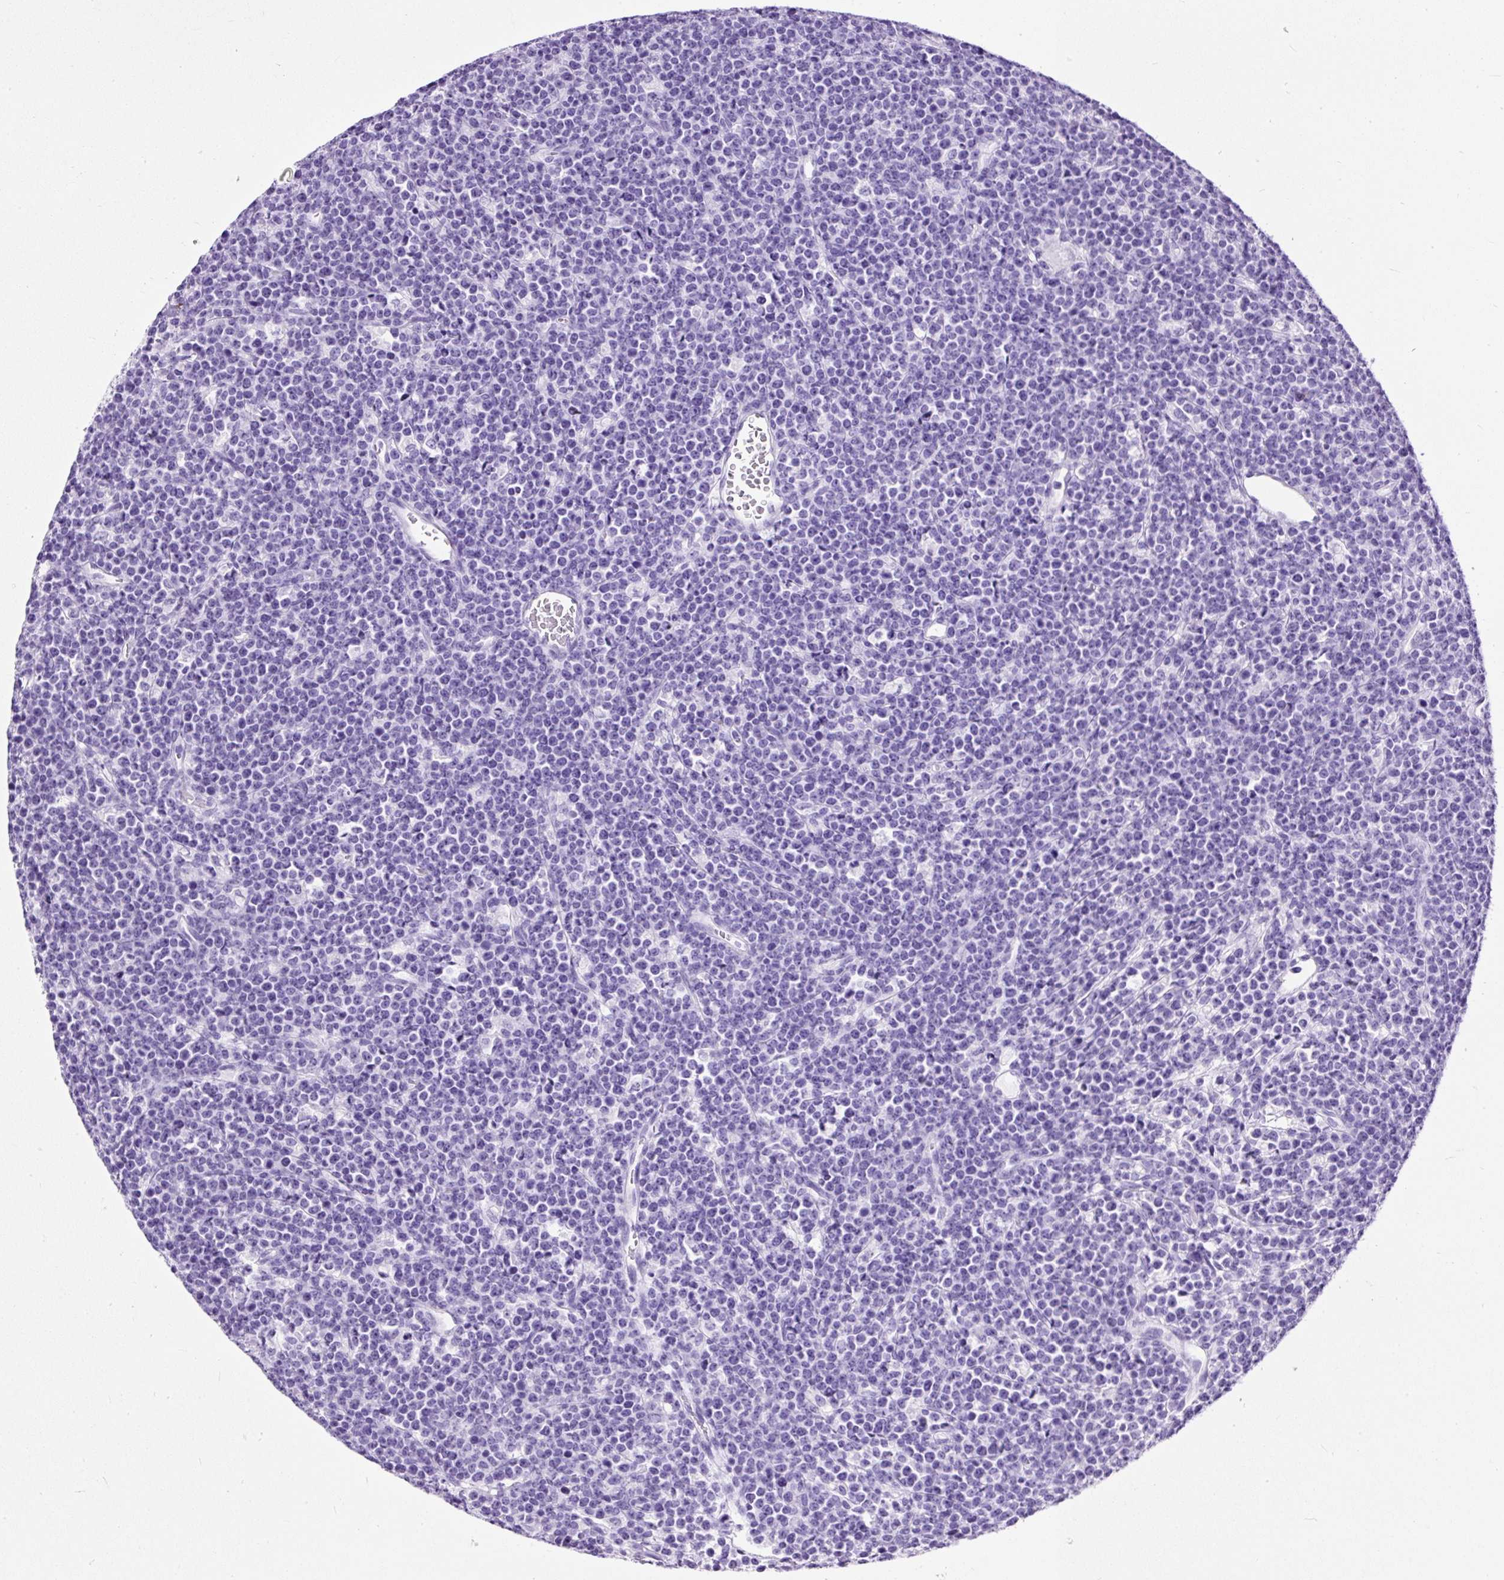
{"staining": {"intensity": "negative", "quantity": "none", "location": "none"}, "tissue": "lymphoma", "cell_type": "Tumor cells", "image_type": "cancer", "snomed": [{"axis": "morphology", "description": "Malignant lymphoma, non-Hodgkin's type, High grade"}, {"axis": "topography", "description": "Ovary"}], "caption": "A high-resolution photomicrograph shows immunohistochemistry staining of lymphoma, which reveals no significant positivity in tumor cells. (DAB (3,3'-diaminobenzidine) immunohistochemistry (IHC) visualized using brightfield microscopy, high magnification).", "gene": "NTS", "patient": {"sex": "female", "age": 56}}